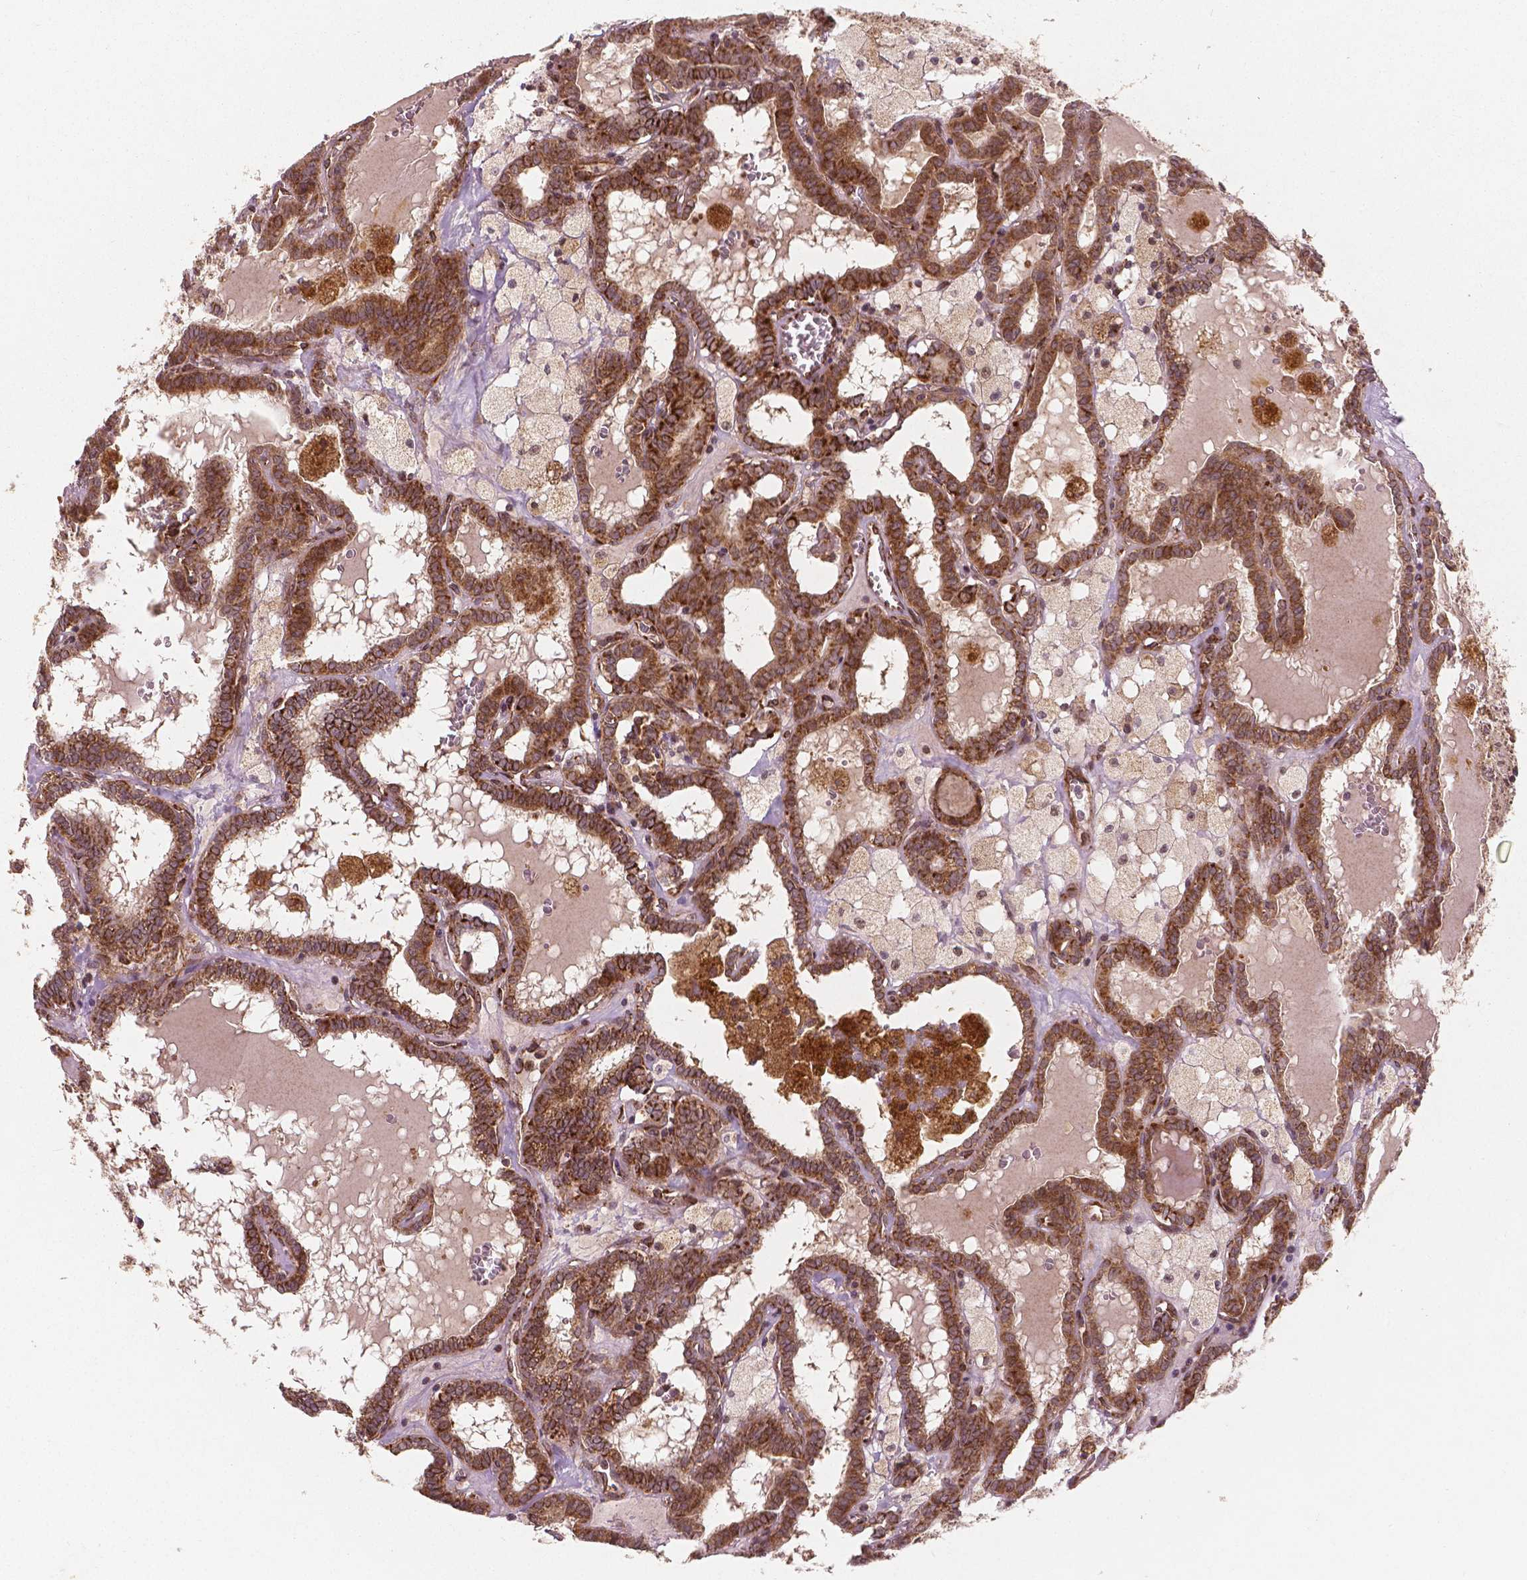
{"staining": {"intensity": "strong", "quantity": ">75%", "location": "cytoplasmic/membranous"}, "tissue": "thyroid cancer", "cell_type": "Tumor cells", "image_type": "cancer", "snomed": [{"axis": "morphology", "description": "Papillary adenocarcinoma, NOS"}, {"axis": "topography", "description": "Thyroid gland"}], "caption": "This is a photomicrograph of IHC staining of thyroid cancer (papillary adenocarcinoma), which shows strong expression in the cytoplasmic/membranous of tumor cells.", "gene": "PGAM5", "patient": {"sex": "female", "age": 39}}